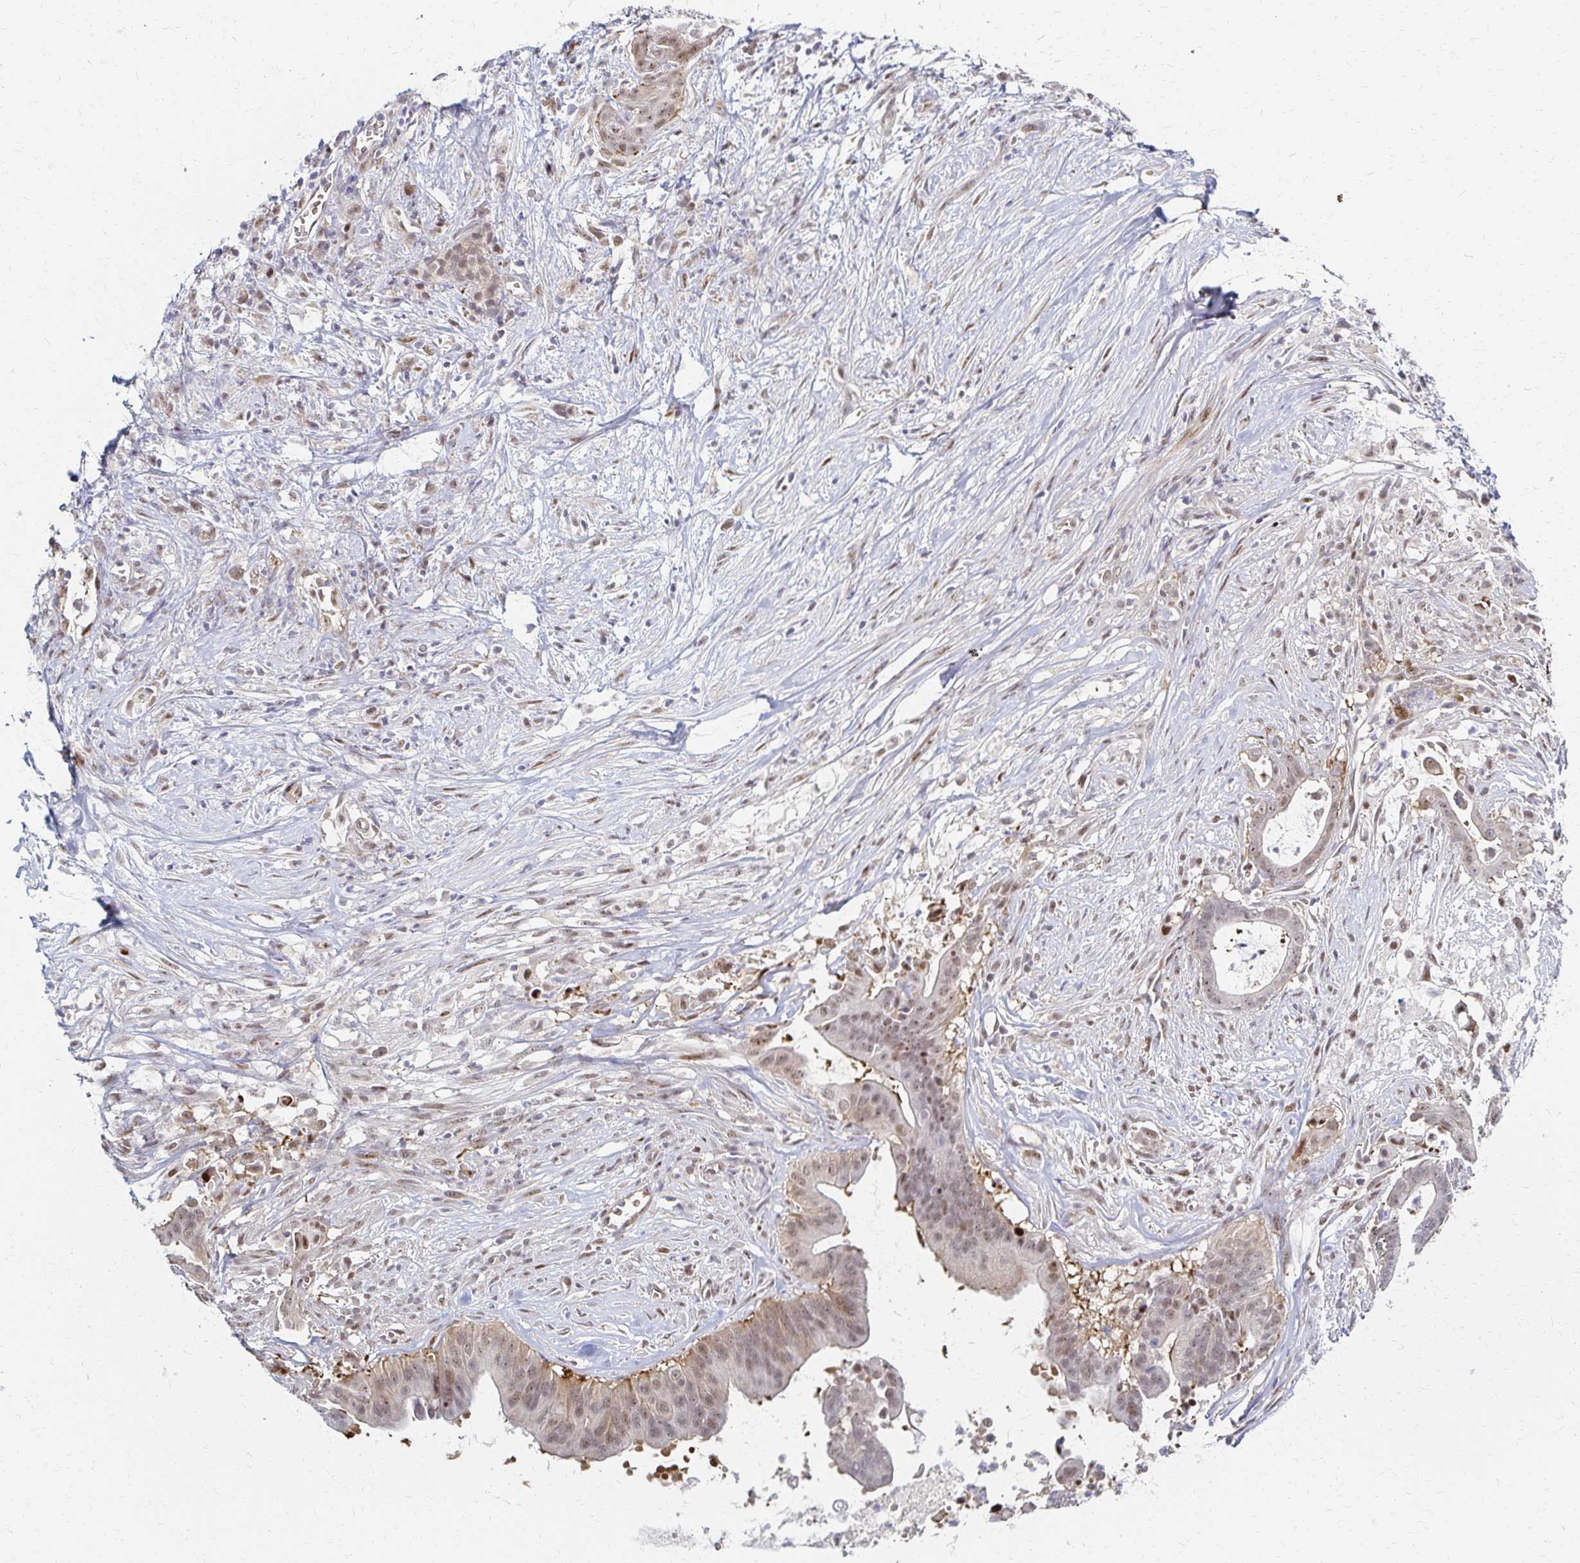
{"staining": {"intensity": "weak", "quantity": ">75%", "location": "nuclear"}, "tissue": "pancreatic cancer", "cell_type": "Tumor cells", "image_type": "cancer", "snomed": [{"axis": "morphology", "description": "Adenocarcinoma, NOS"}, {"axis": "topography", "description": "Pancreas"}], "caption": "Pancreatic cancer stained with a brown dye shows weak nuclear positive expression in approximately >75% of tumor cells.", "gene": "PSMD7", "patient": {"sex": "male", "age": 61}}